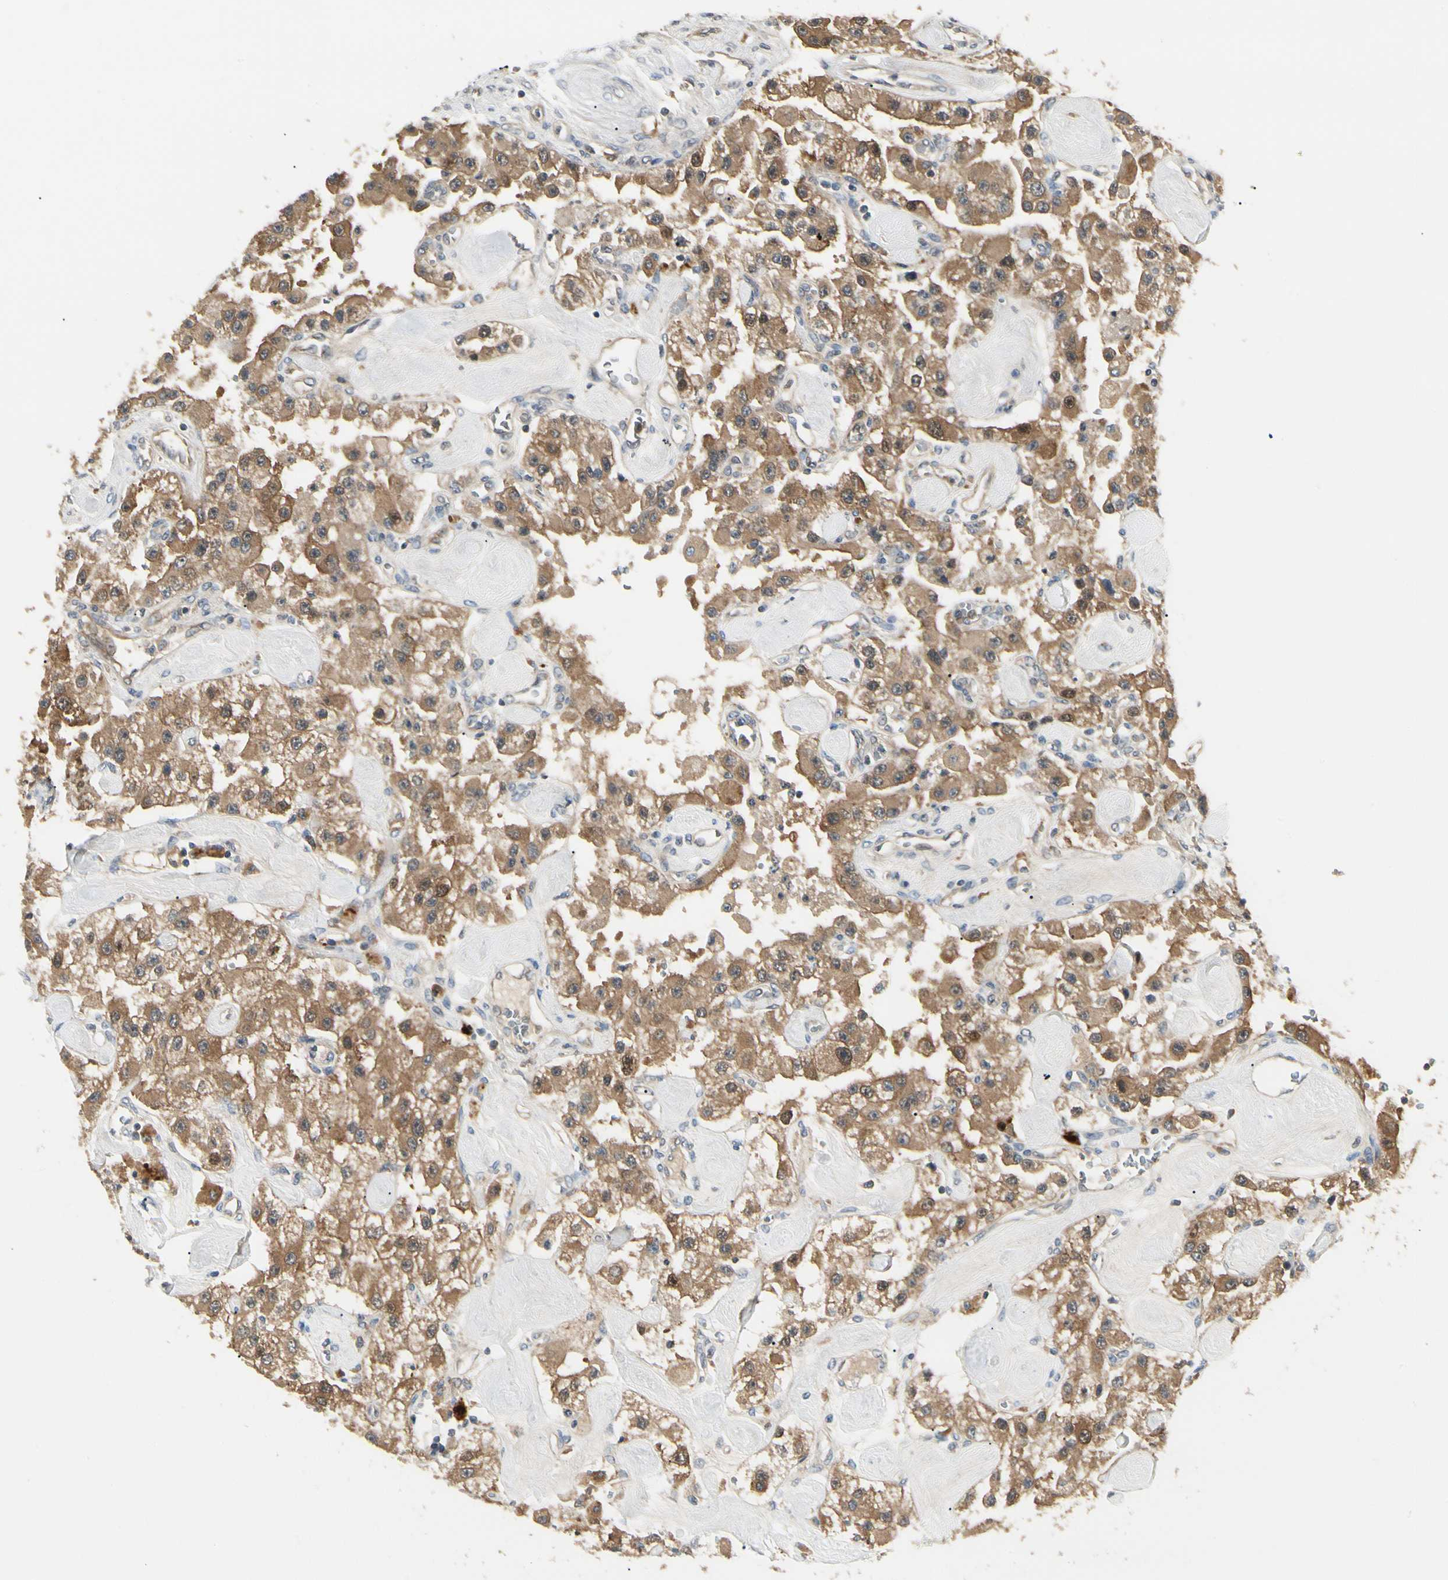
{"staining": {"intensity": "moderate", "quantity": ">75%", "location": "cytoplasmic/membranous"}, "tissue": "carcinoid", "cell_type": "Tumor cells", "image_type": "cancer", "snomed": [{"axis": "morphology", "description": "Carcinoid, malignant, NOS"}, {"axis": "topography", "description": "Pancreas"}], "caption": "Carcinoid tissue shows moderate cytoplasmic/membranous staining in about >75% of tumor cells, visualized by immunohistochemistry. (IHC, brightfield microscopy, high magnification).", "gene": "NME1-NME2", "patient": {"sex": "male", "age": 41}}